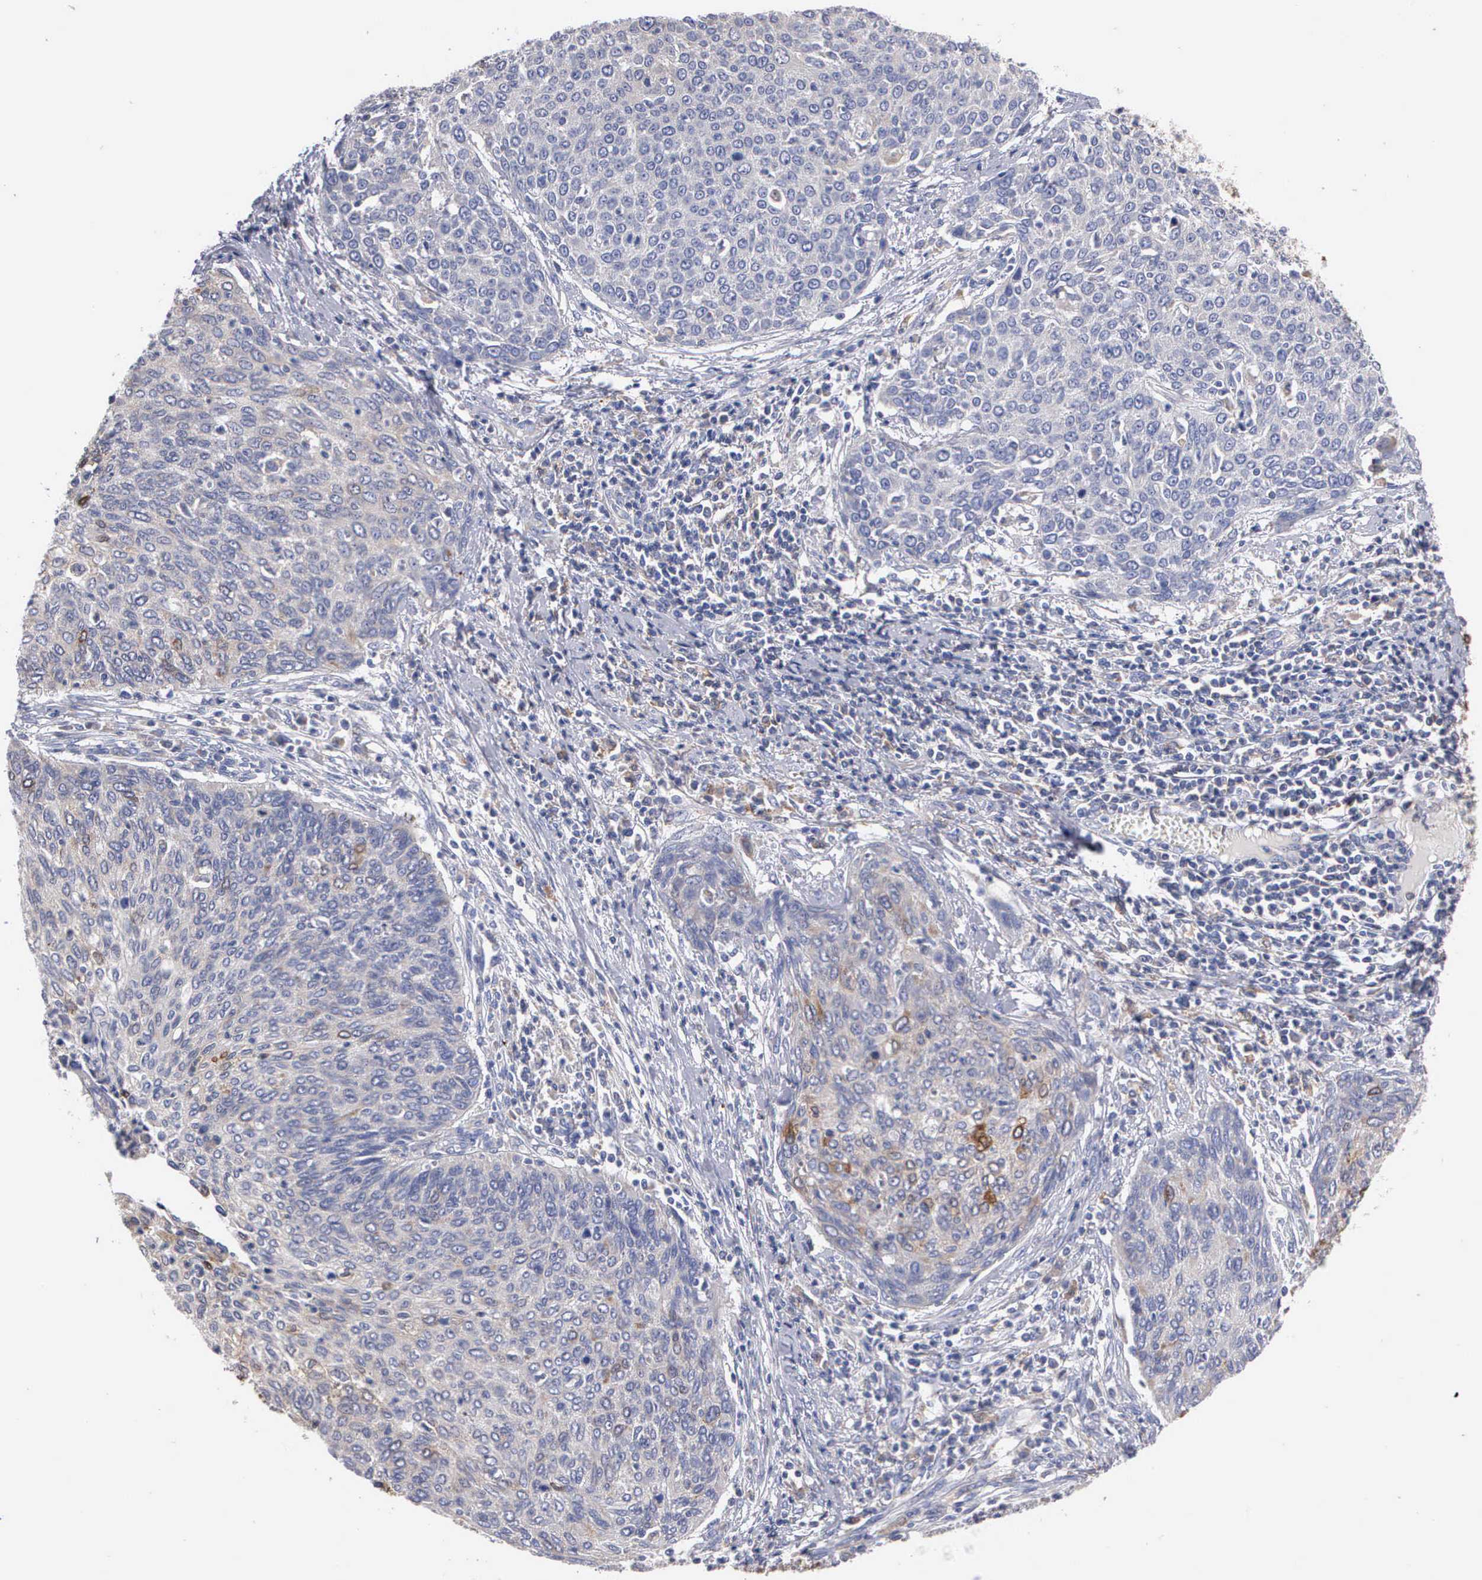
{"staining": {"intensity": "negative", "quantity": "none", "location": "none"}, "tissue": "cervical cancer", "cell_type": "Tumor cells", "image_type": "cancer", "snomed": [{"axis": "morphology", "description": "Squamous cell carcinoma, NOS"}, {"axis": "topography", "description": "Cervix"}], "caption": "High magnification brightfield microscopy of cervical squamous cell carcinoma stained with DAB (brown) and counterstained with hematoxylin (blue): tumor cells show no significant staining. The staining was performed using DAB (3,3'-diaminobenzidine) to visualize the protein expression in brown, while the nuclei were stained in blue with hematoxylin (Magnification: 20x).", "gene": "PTGS2", "patient": {"sex": "female", "age": 38}}